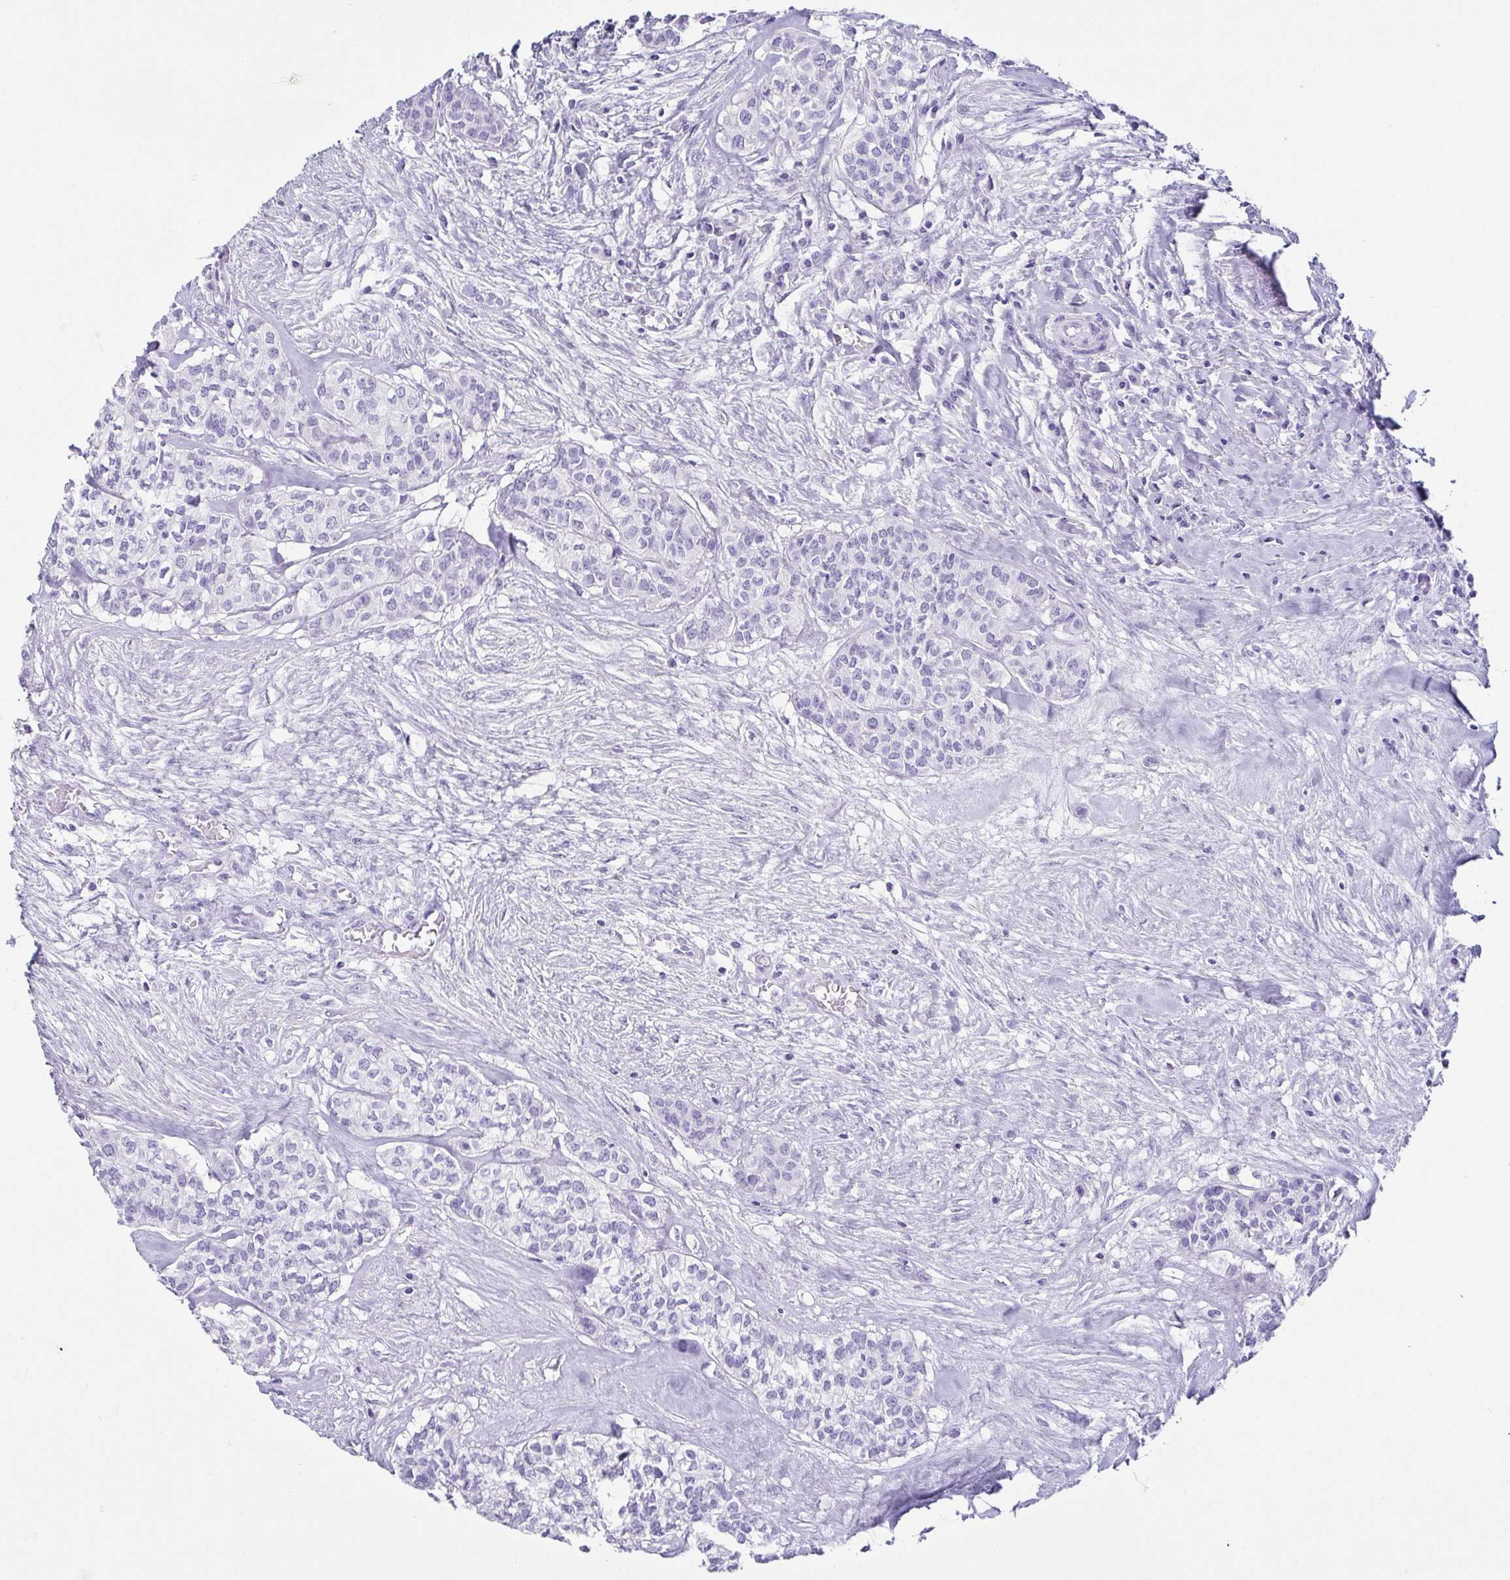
{"staining": {"intensity": "negative", "quantity": "none", "location": "none"}, "tissue": "head and neck cancer", "cell_type": "Tumor cells", "image_type": "cancer", "snomed": [{"axis": "morphology", "description": "Adenocarcinoma, NOS"}, {"axis": "topography", "description": "Head-Neck"}], "caption": "A photomicrograph of head and neck cancer (adenocarcinoma) stained for a protein exhibits no brown staining in tumor cells.", "gene": "CD164L2", "patient": {"sex": "male", "age": 81}}